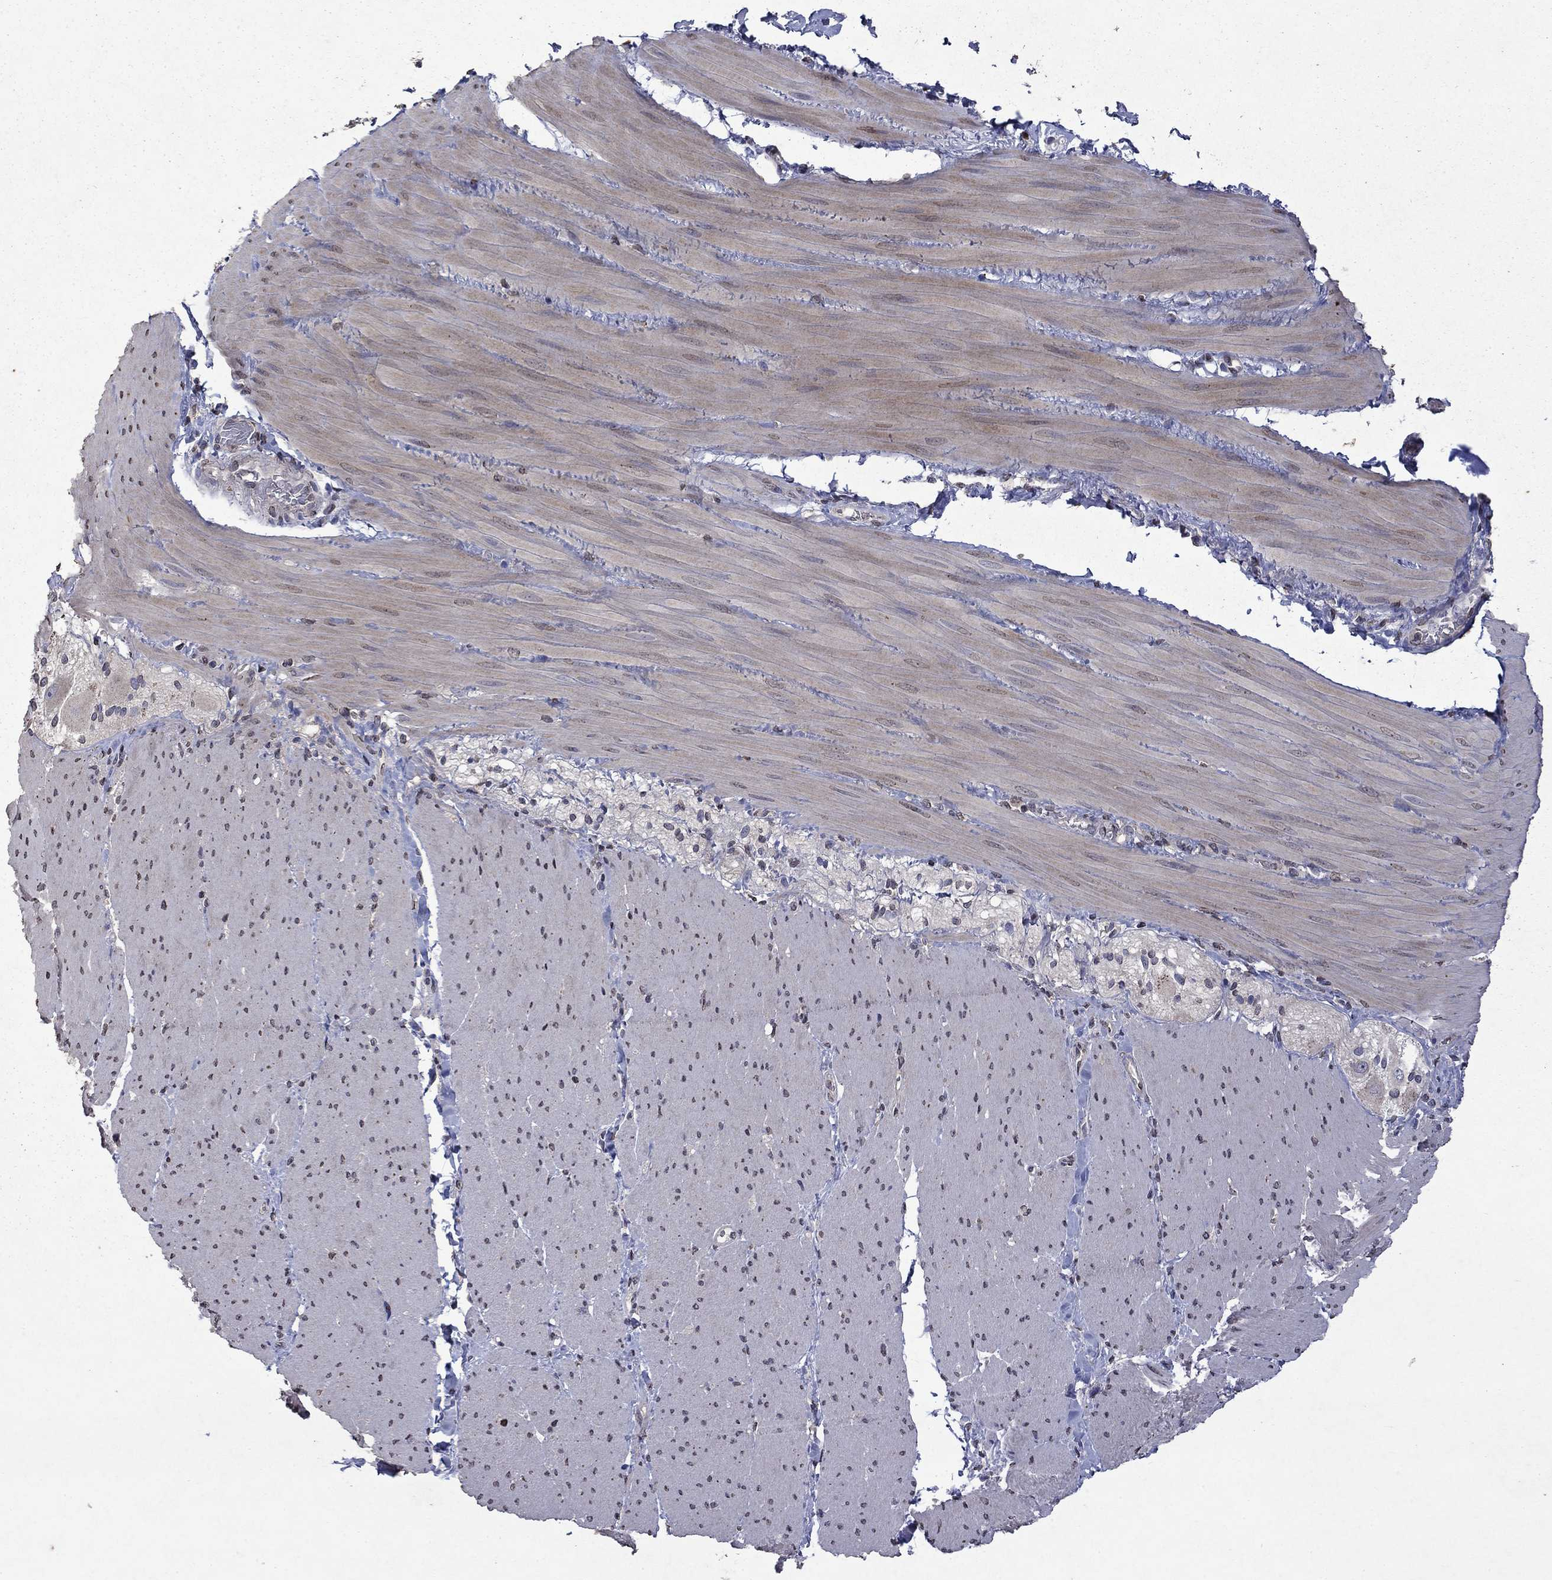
{"staining": {"intensity": "negative", "quantity": "none", "location": "none"}, "tissue": "soft tissue", "cell_type": "Fibroblasts", "image_type": "normal", "snomed": [{"axis": "morphology", "description": "Normal tissue, NOS"}, {"axis": "topography", "description": "Smooth muscle"}, {"axis": "topography", "description": "Duodenum"}, {"axis": "topography", "description": "Peripheral nerve tissue"}], "caption": "IHC image of unremarkable soft tissue: soft tissue stained with DAB (3,3'-diaminobenzidine) shows no significant protein staining in fibroblasts.", "gene": "TTC38", "patient": {"sex": "female", "age": 61}}